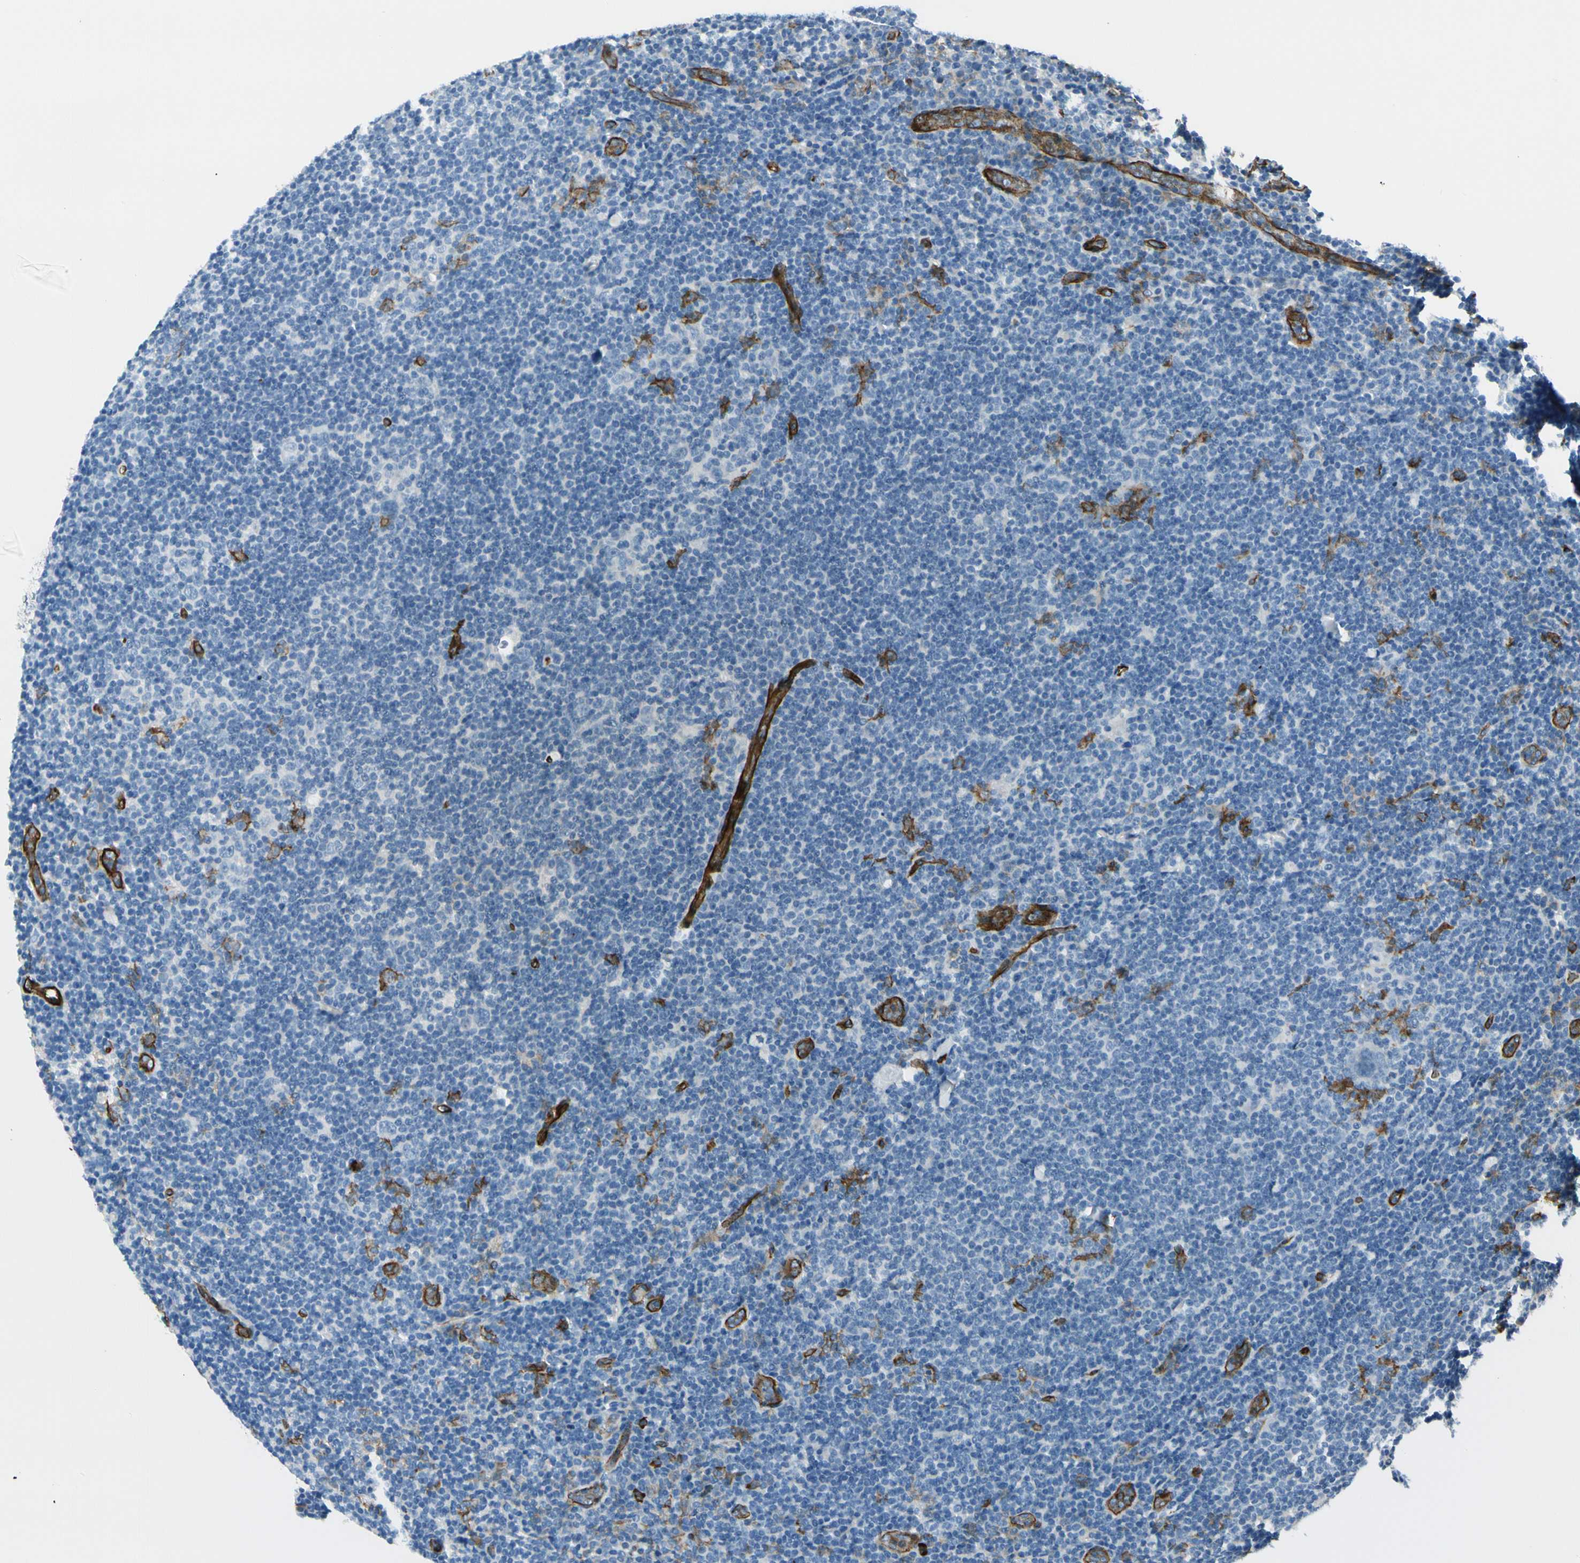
{"staining": {"intensity": "negative", "quantity": "none", "location": "none"}, "tissue": "lymphoma", "cell_type": "Tumor cells", "image_type": "cancer", "snomed": [{"axis": "morphology", "description": "Hodgkin's disease, NOS"}, {"axis": "topography", "description": "Lymph node"}], "caption": "Tumor cells are negative for brown protein staining in lymphoma.", "gene": "CD93", "patient": {"sex": "female", "age": 57}}